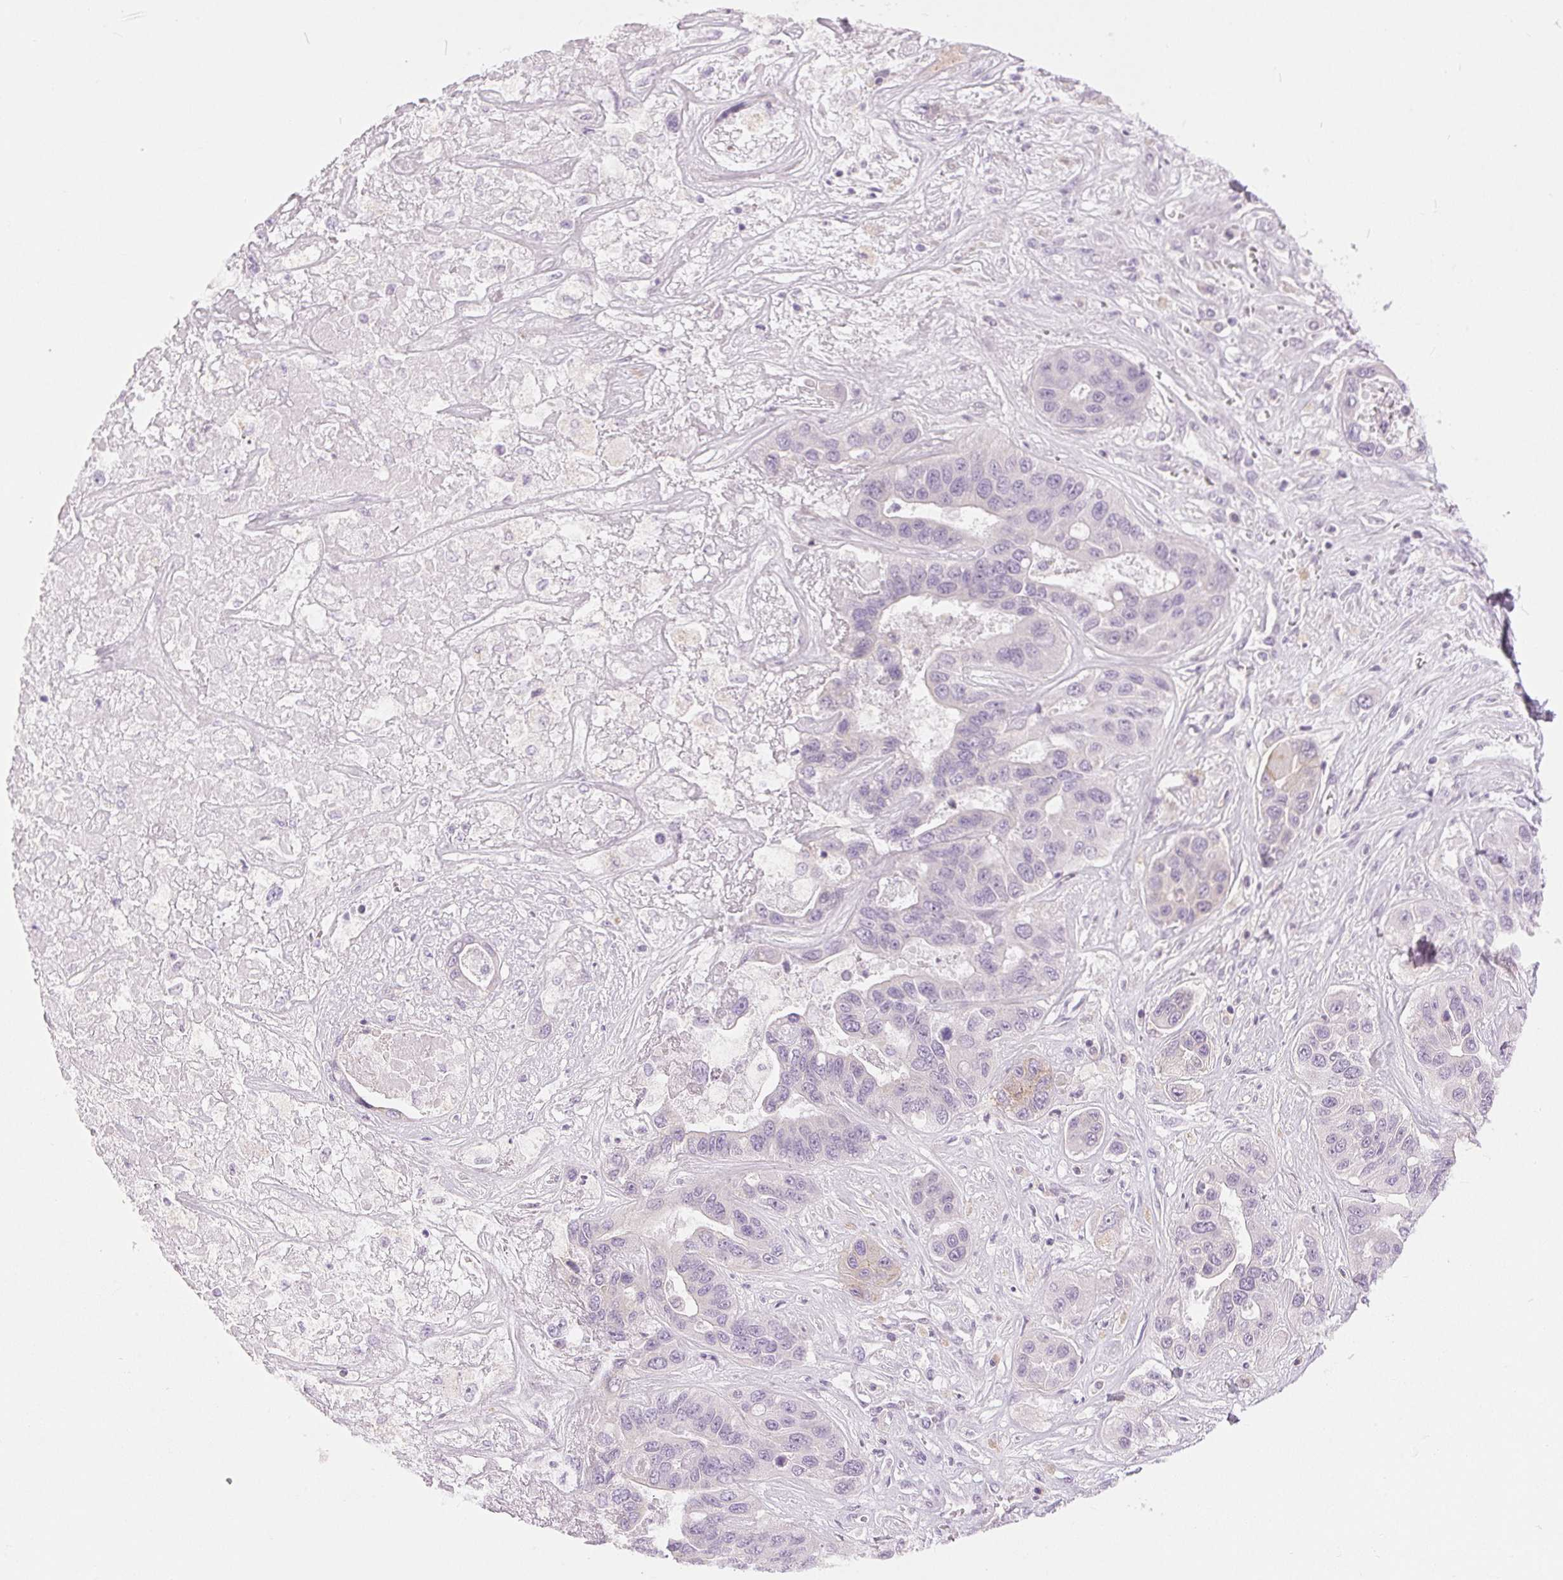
{"staining": {"intensity": "negative", "quantity": "none", "location": "none"}, "tissue": "liver cancer", "cell_type": "Tumor cells", "image_type": "cancer", "snomed": [{"axis": "morphology", "description": "Cholangiocarcinoma"}, {"axis": "topography", "description": "Liver"}], "caption": "Tumor cells show no significant protein expression in cholangiocarcinoma (liver).", "gene": "DSG3", "patient": {"sex": "female", "age": 52}}